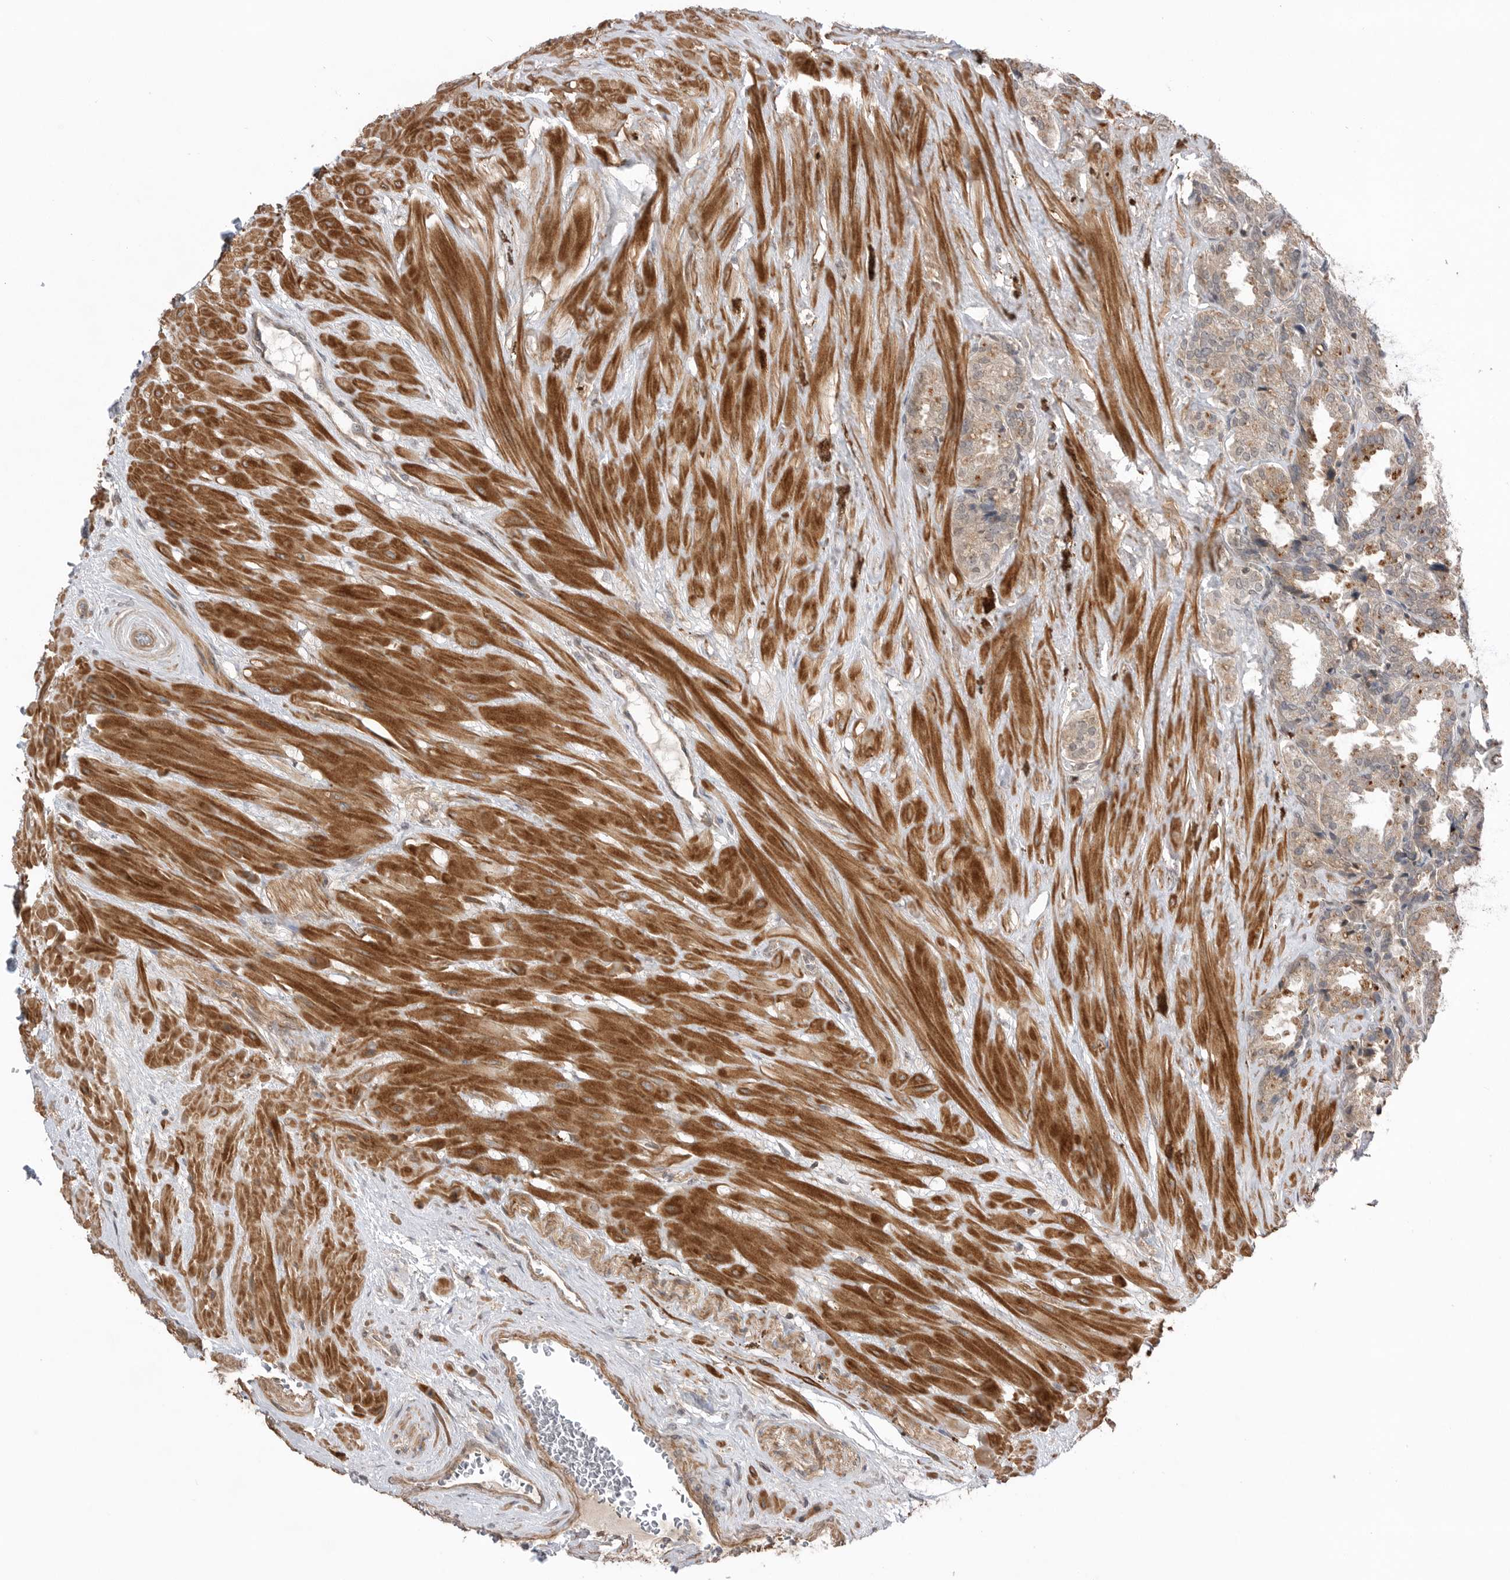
{"staining": {"intensity": "moderate", "quantity": ">75%", "location": "cytoplasmic/membranous"}, "tissue": "seminal vesicle", "cell_type": "Glandular cells", "image_type": "normal", "snomed": [{"axis": "morphology", "description": "Normal tissue, NOS"}, {"axis": "topography", "description": "Seminal veicle"}], "caption": "Immunohistochemical staining of normal seminal vesicle reveals >75% levels of moderate cytoplasmic/membranous protein staining in approximately >75% of glandular cells.", "gene": "PEAK1", "patient": {"sex": "male", "age": 46}}